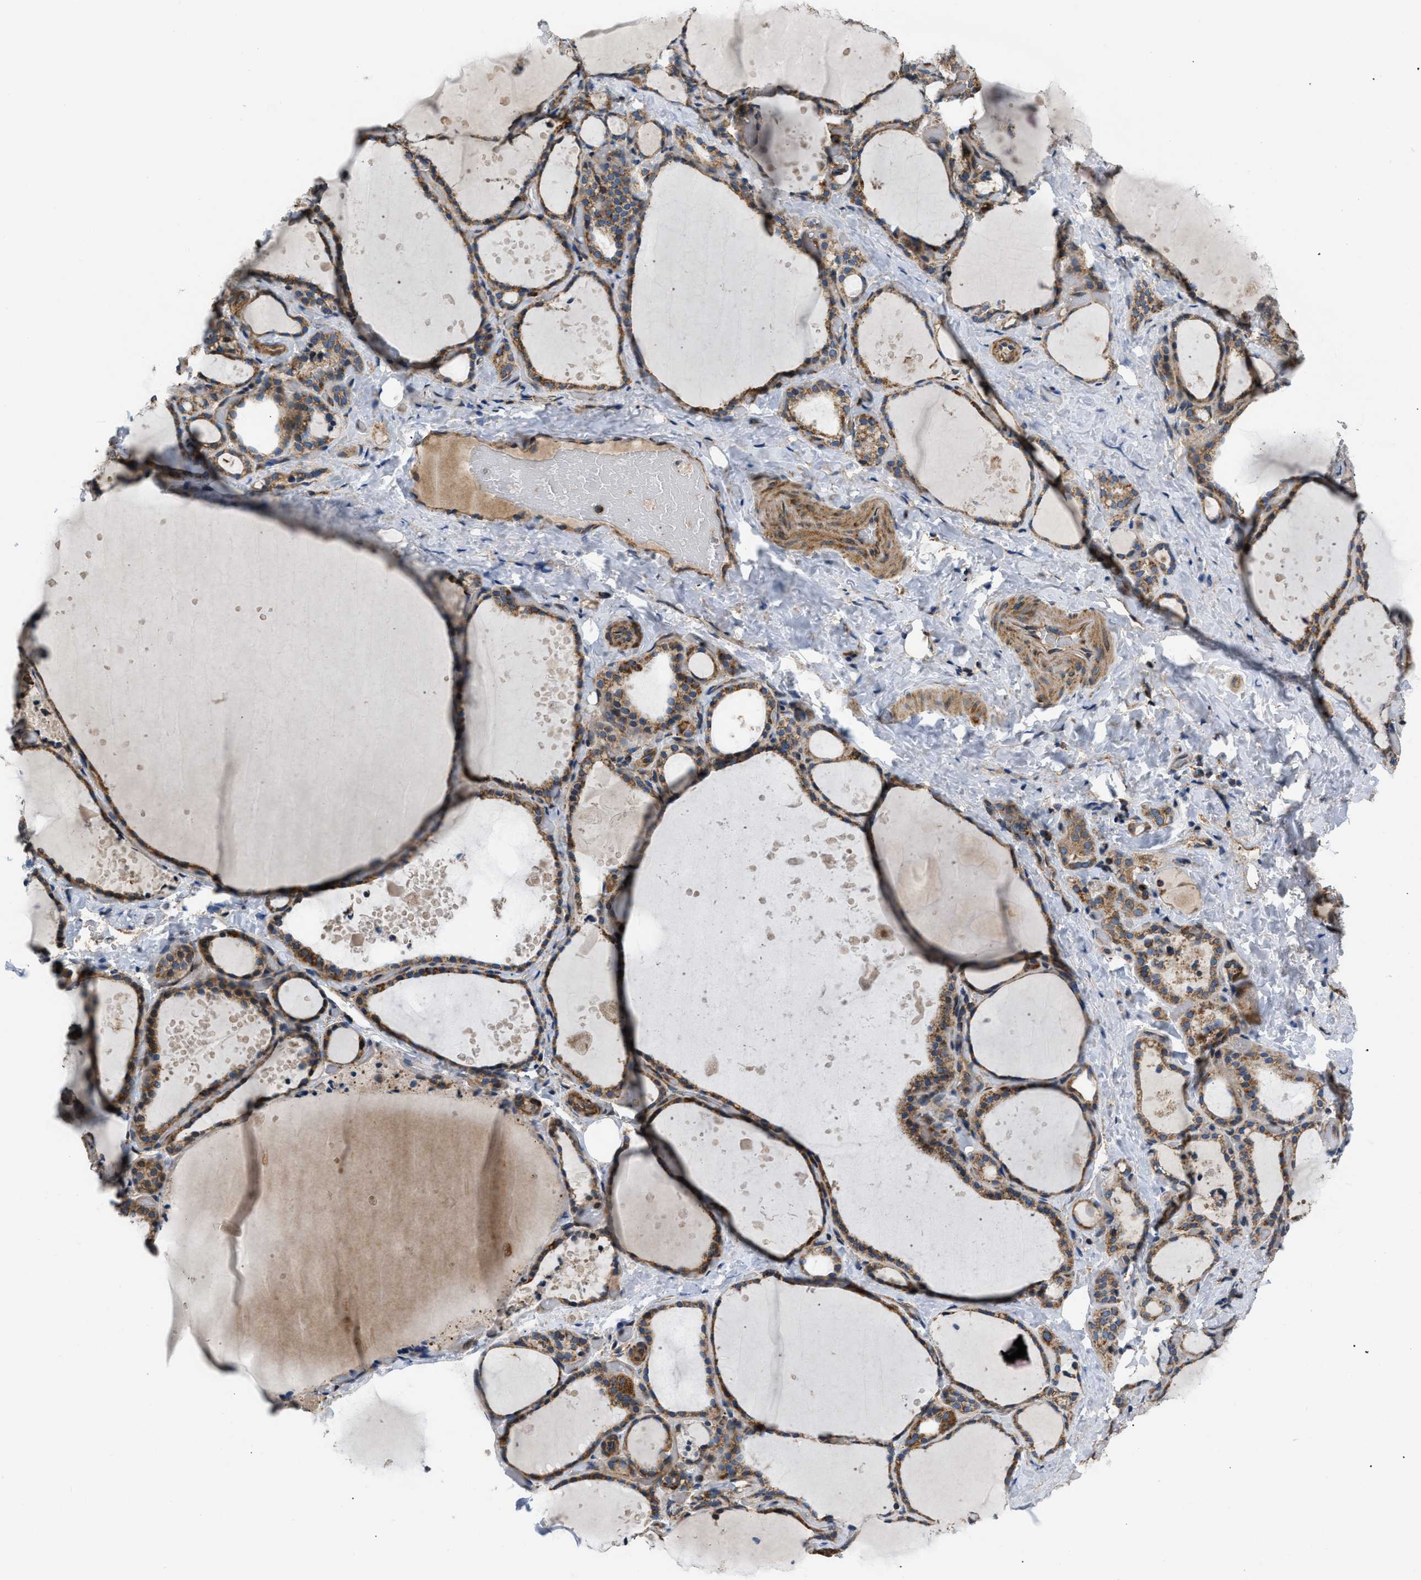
{"staining": {"intensity": "moderate", "quantity": ">75%", "location": "cytoplasmic/membranous"}, "tissue": "thyroid gland", "cell_type": "Glandular cells", "image_type": "normal", "snomed": [{"axis": "morphology", "description": "Normal tissue, NOS"}, {"axis": "topography", "description": "Thyroid gland"}], "caption": "Thyroid gland stained for a protein reveals moderate cytoplasmic/membranous positivity in glandular cells. (Stains: DAB (3,3'-diaminobenzidine) in brown, nuclei in blue, Microscopy: brightfield microscopy at high magnification).", "gene": "OPTN", "patient": {"sex": "female", "age": 44}}